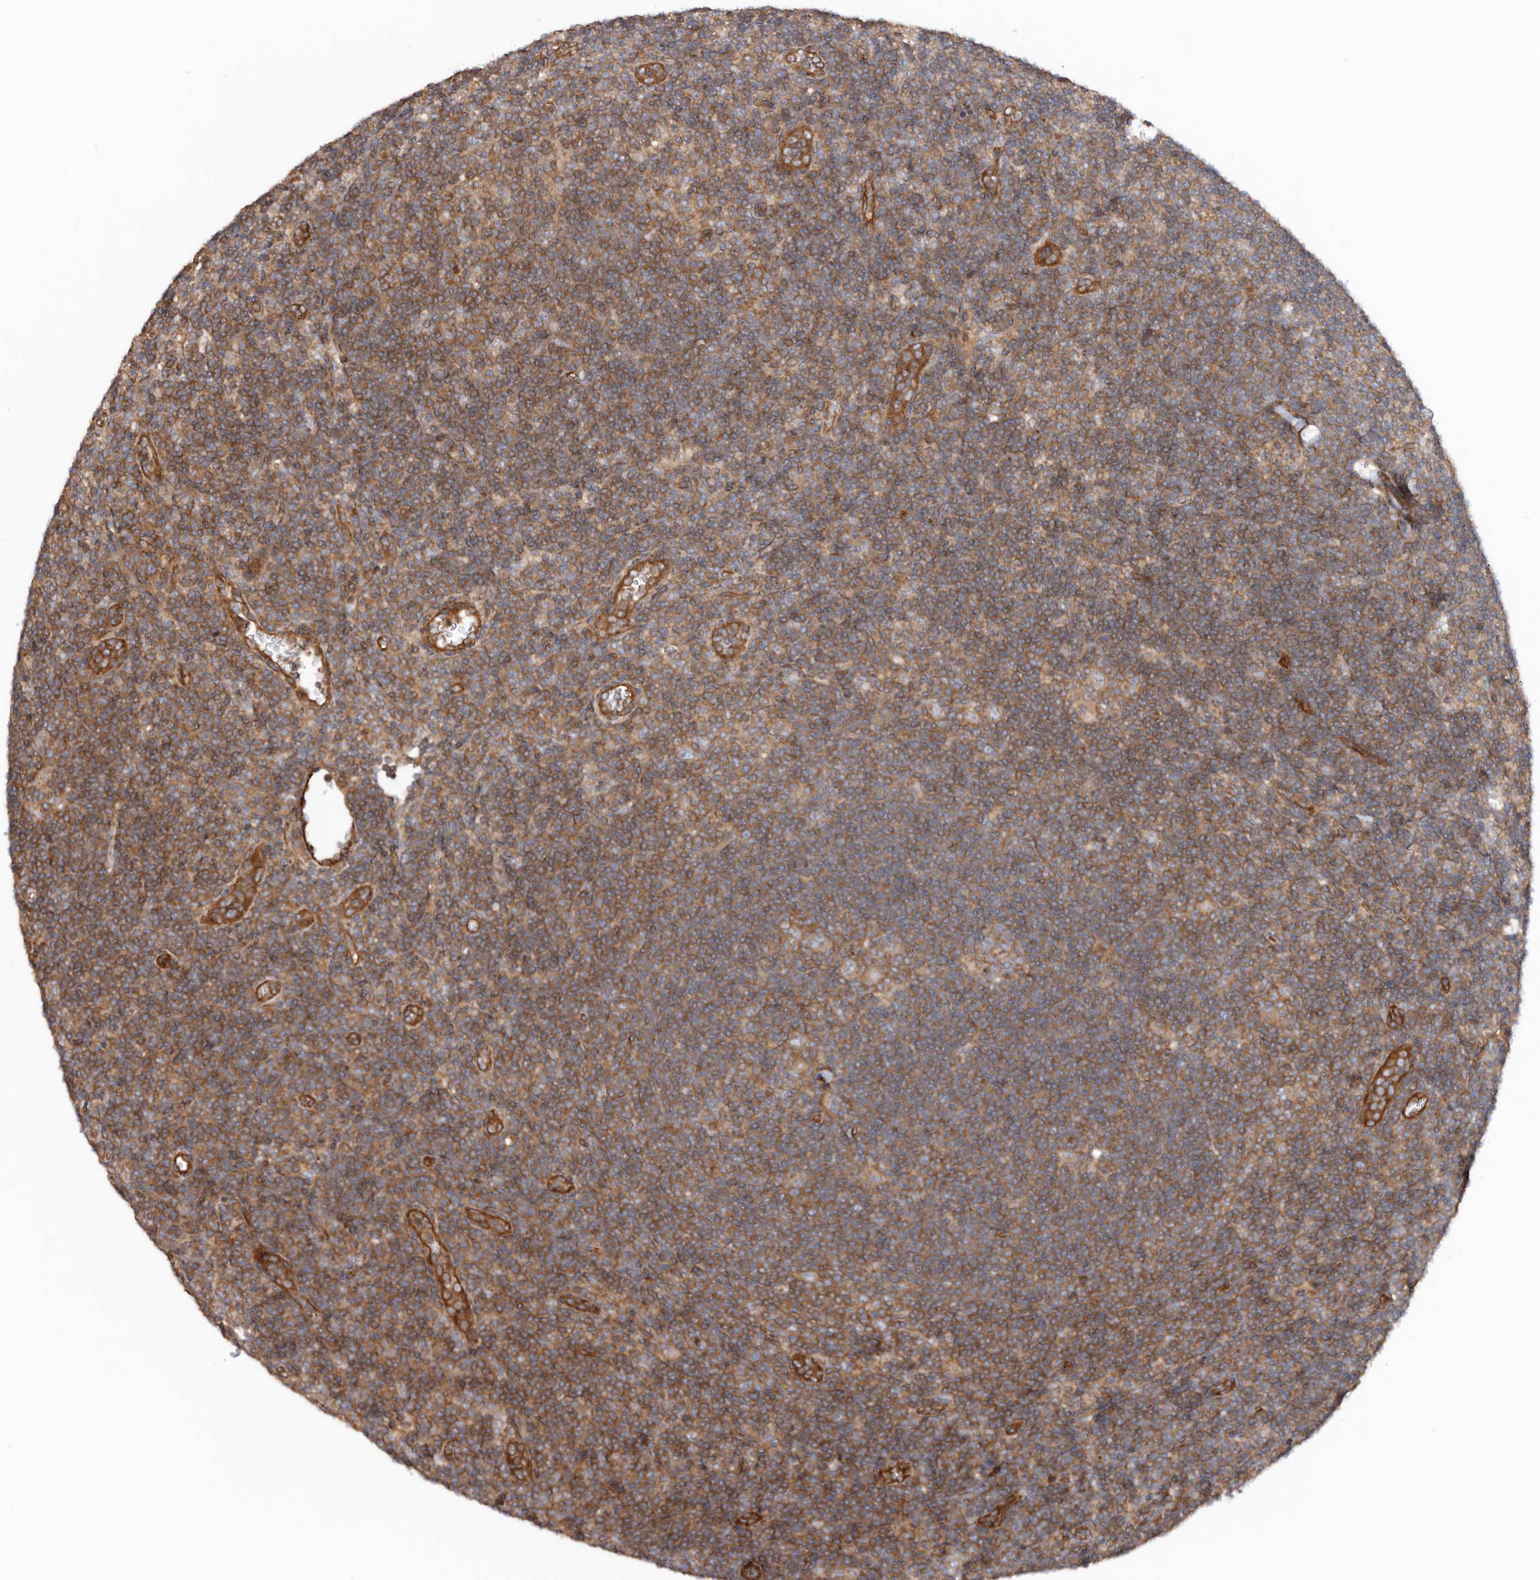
{"staining": {"intensity": "moderate", "quantity": ">75%", "location": "cytoplasmic/membranous"}, "tissue": "lymphoma", "cell_type": "Tumor cells", "image_type": "cancer", "snomed": [{"axis": "morphology", "description": "Hodgkin's disease, NOS"}, {"axis": "topography", "description": "Lymph node"}], "caption": "The photomicrograph displays staining of Hodgkin's disease, revealing moderate cytoplasmic/membranous protein staining (brown color) within tumor cells.", "gene": "TMC7", "patient": {"sex": "female", "age": 57}}